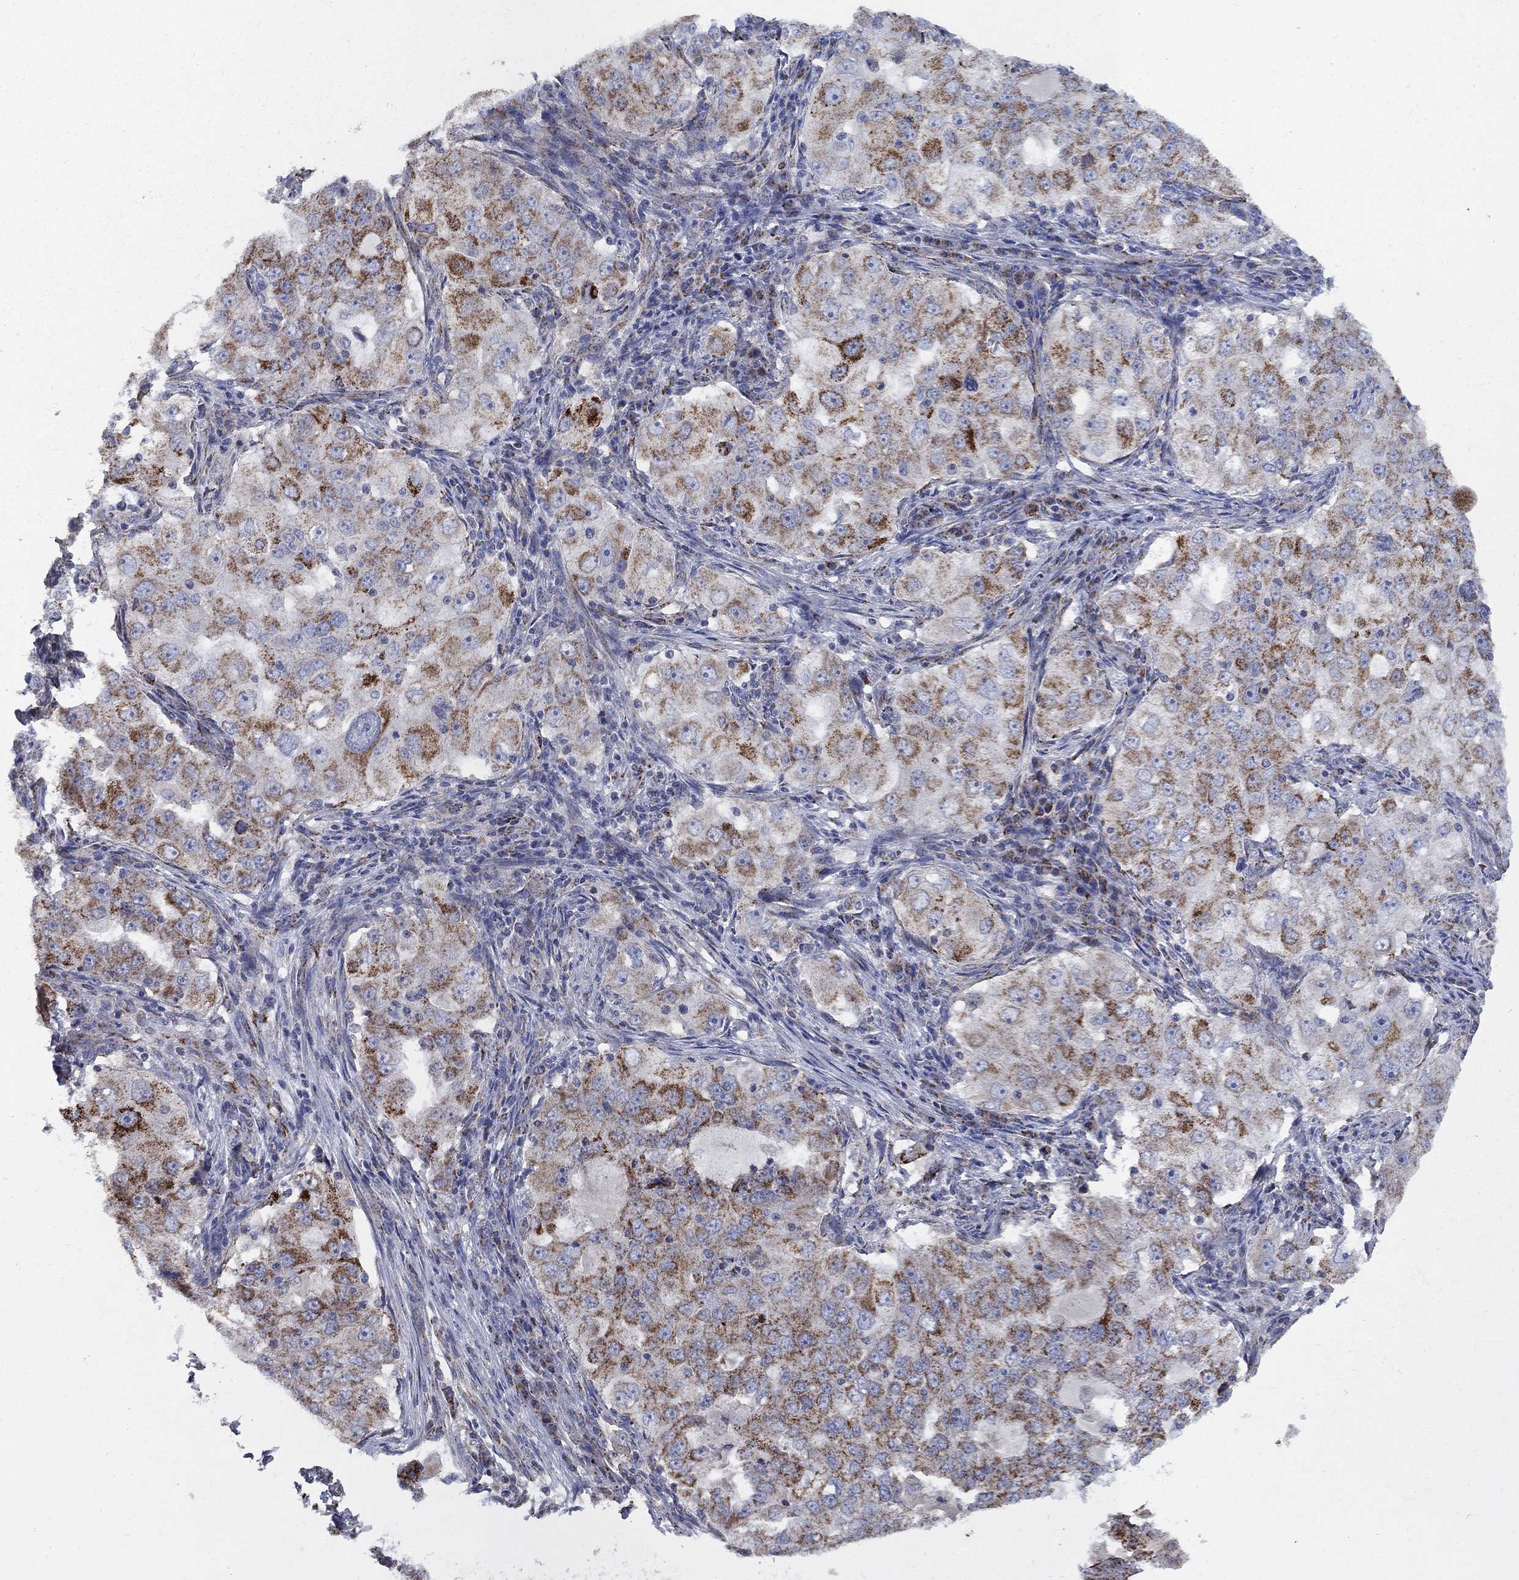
{"staining": {"intensity": "strong", "quantity": "<25%", "location": "cytoplasmic/membranous"}, "tissue": "lung cancer", "cell_type": "Tumor cells", "image_type": "cancer", "snomed": [{"axis": "morphology", "description": "Adenocarcinoma, NOS"}, {"axis": "topography", "description": "Lung"}], "caption": "Lung adenocarcinoma was stained to show a protein in brown. There is medium levels of strong cytoplasmic/membranous expression in approximately <25% of tumor cells.", "gene": "PNPLA2", "patient": {"sex": "female", "age": 61}}